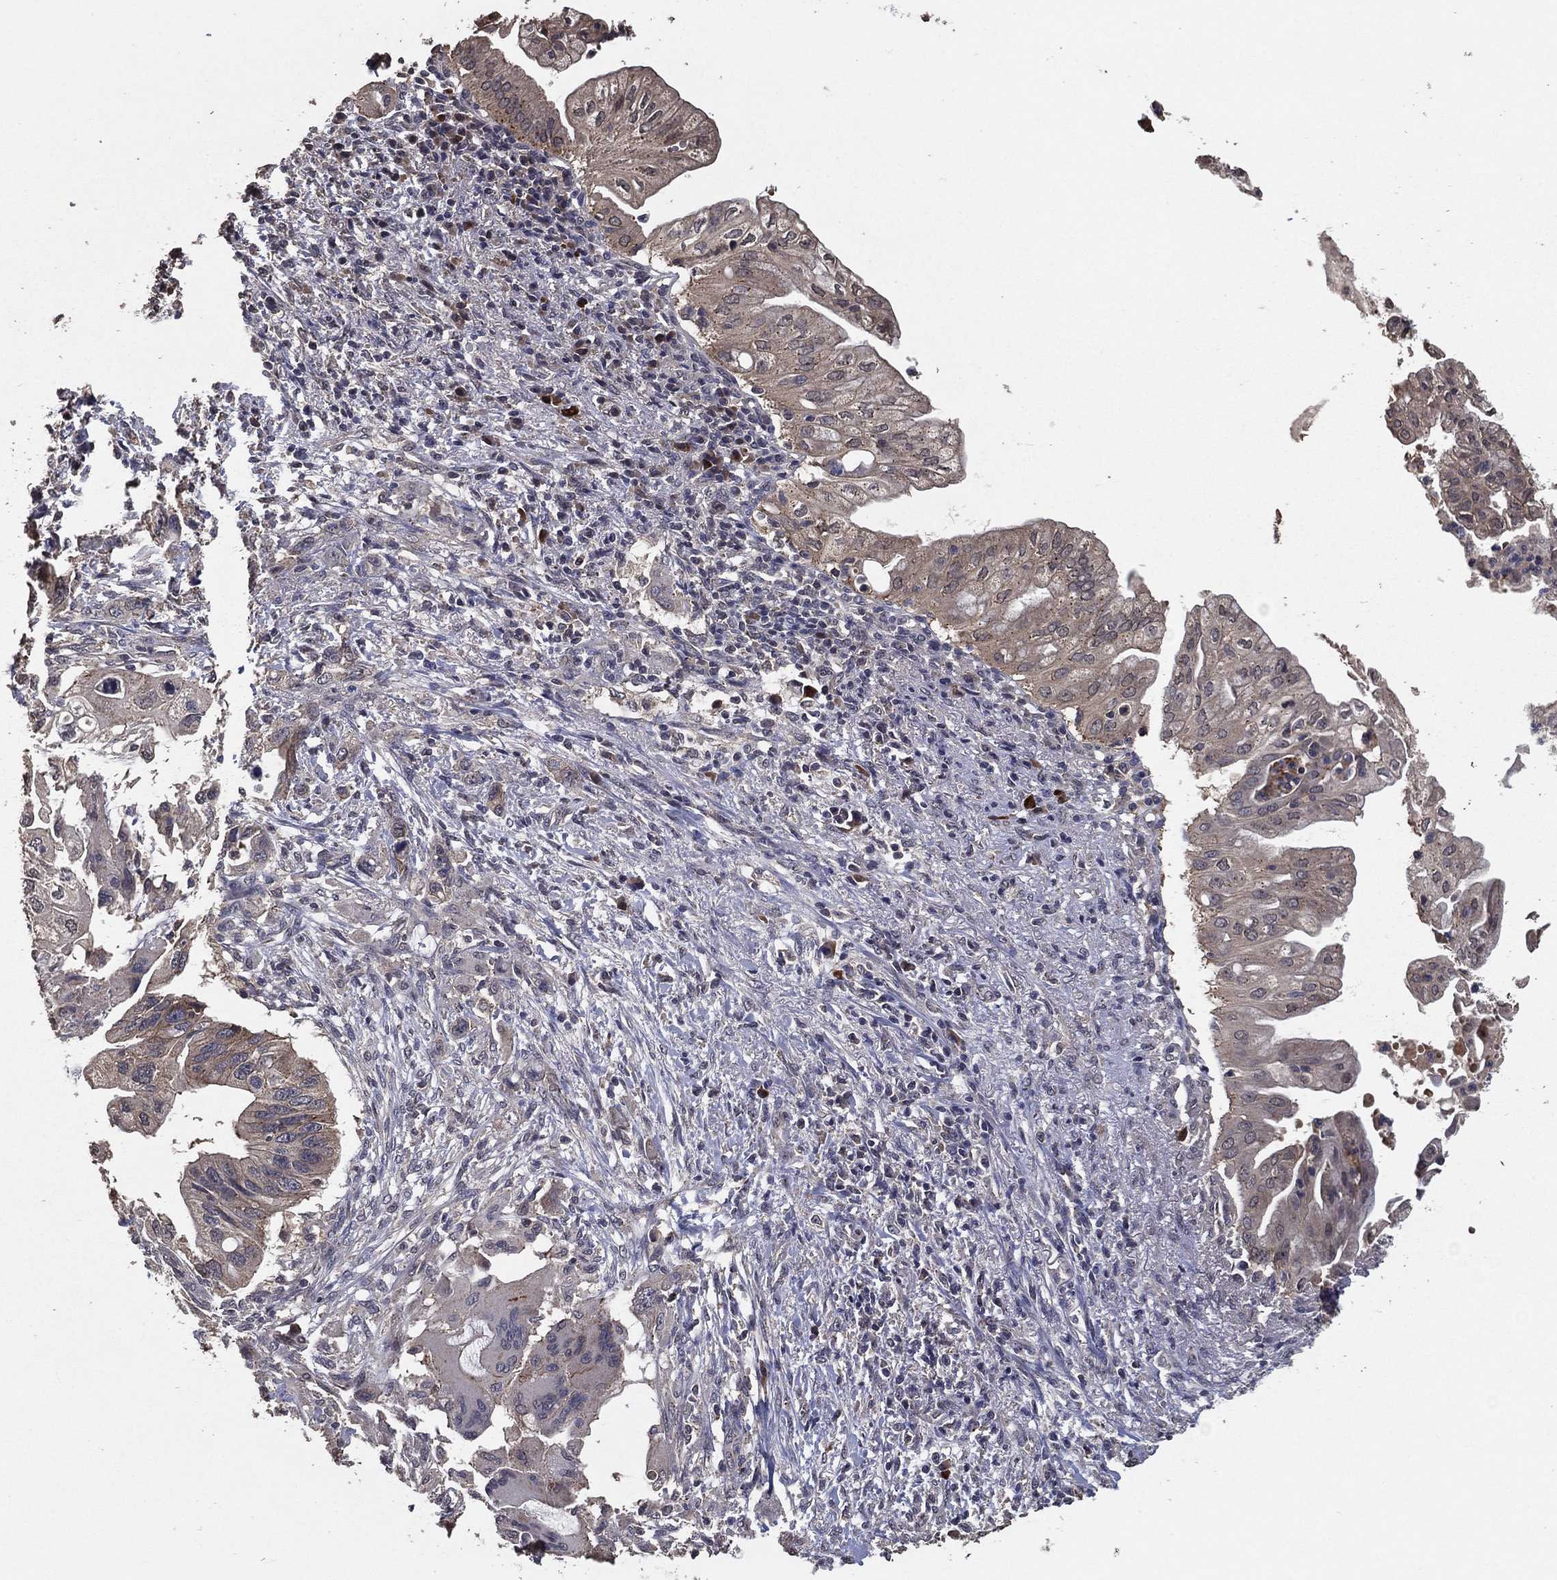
{"staining": {"intensity": "weak", "quantity": "<25%", "location": "cytoplasmic/membranous"}, "tissue": "pancreatic cancer", "cell_type": "Tumor cells", "image_type": "cancer", "snomed": [{"axis": "morphology", "description": "Adenocarcinoma, NOS"}, {"axis": "topography", "description": "Pancreas"}], "caption": "Immunohistochemistry (IHC) photomicrograph of neoplastic tissue: human pancreatic cancer (adenocarcinoma) stained with DAB (3,3'-diaminobenzidine) demonstrates no significant protein staining in tumor cells. (Immunohistochemistry (IHC), brightfield microscopy, high magnification).", "gene": "PCNT", "patient": {"sex": "female", "age": 72}}